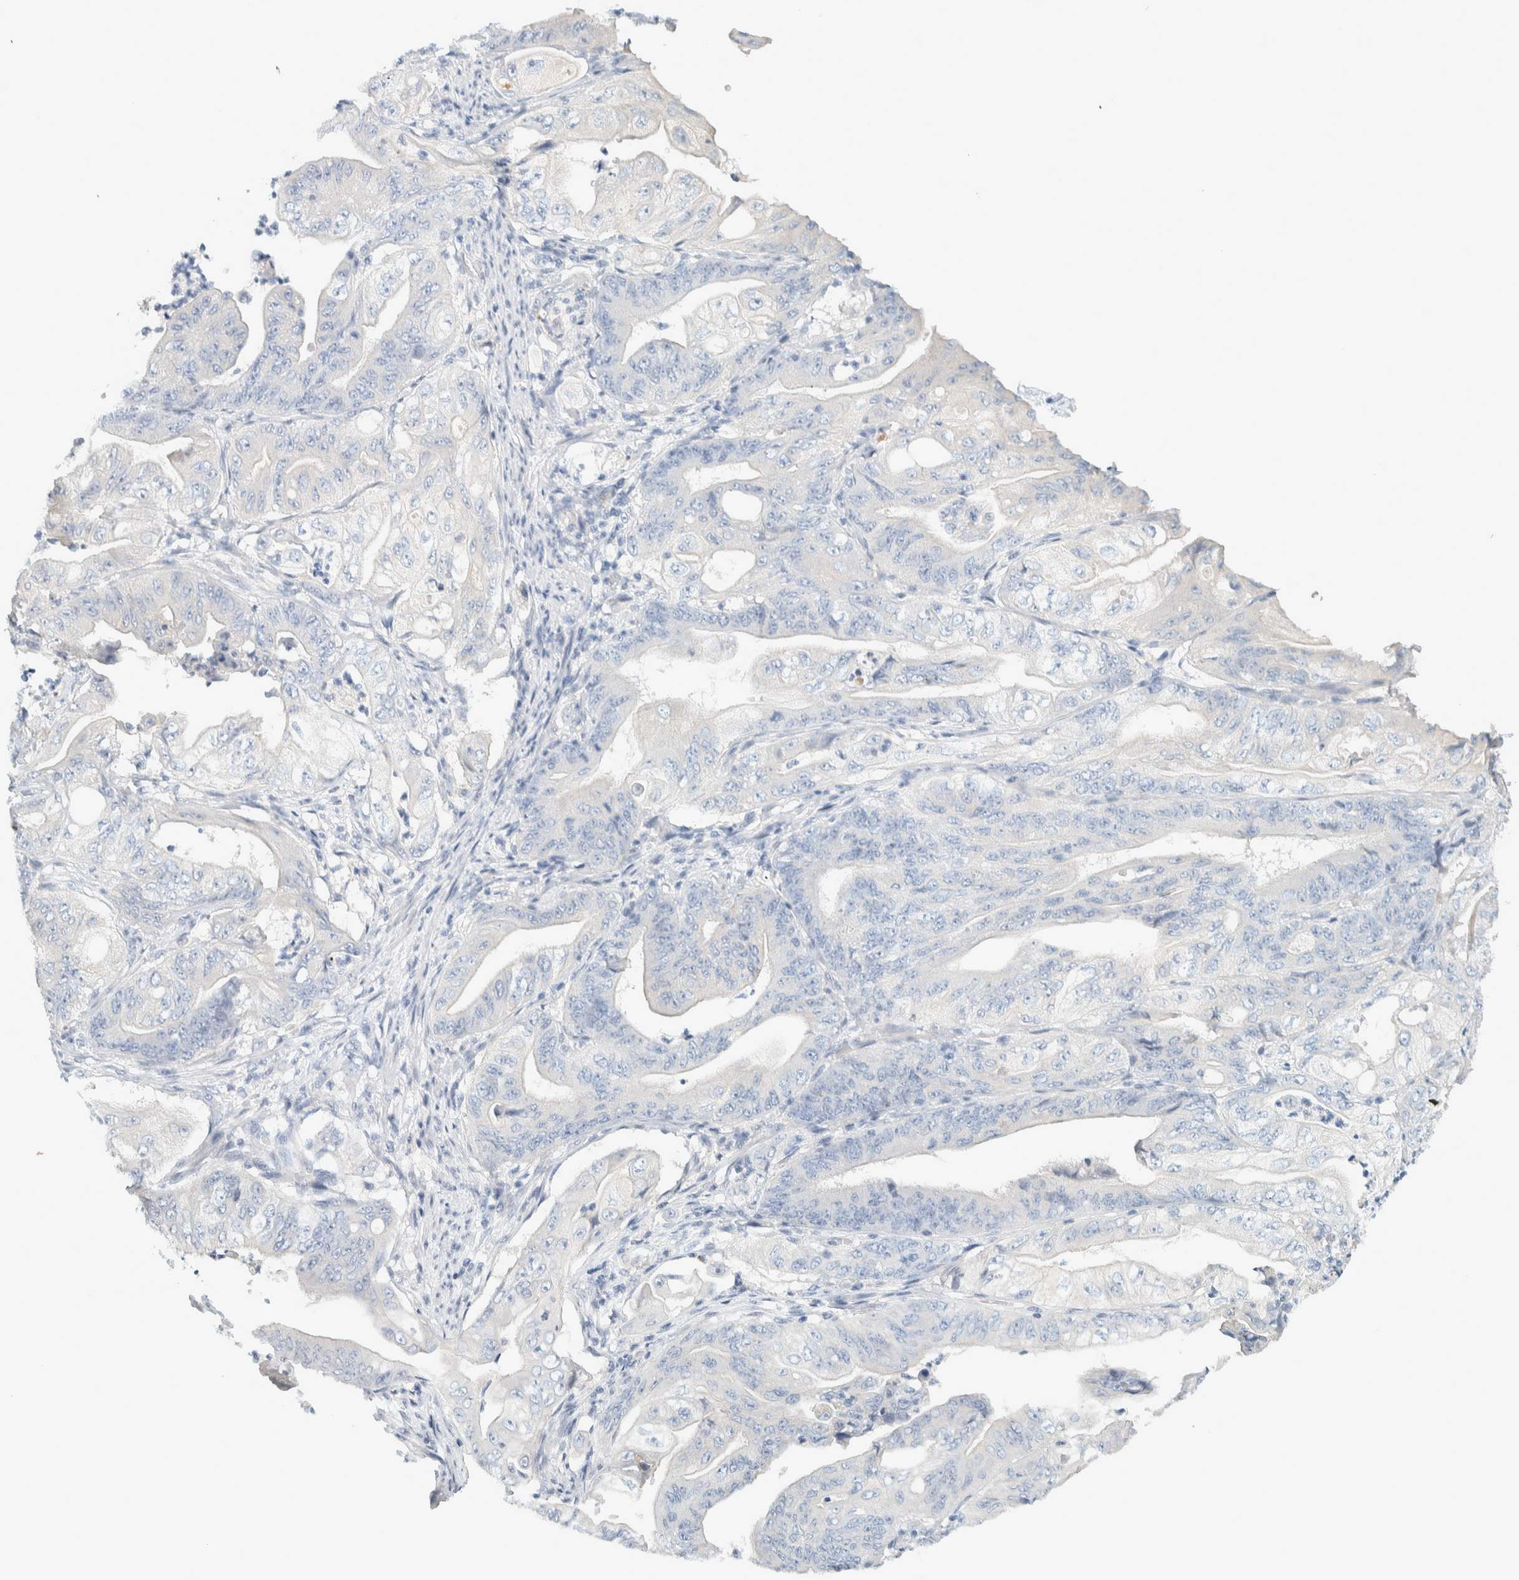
{"staining": {"intensity": "negative", "quantity": "none", "location": "none"}, "tissue": "stomach cancer", "cell_type": "Tumor cells", "image_type": "cancer", "snomed": [{"axis": "morphology", "description": "Adenocarcinoma, NOS"}, {"axis": "topography", "description": "Stomach"}], "caption": "Immunohistochemistry (IHC) of stomach adenocarcinoma displays no expression in tumor cells.", "gene": "ALOX12B", "patient": {"sex": "female", "age": 73}}